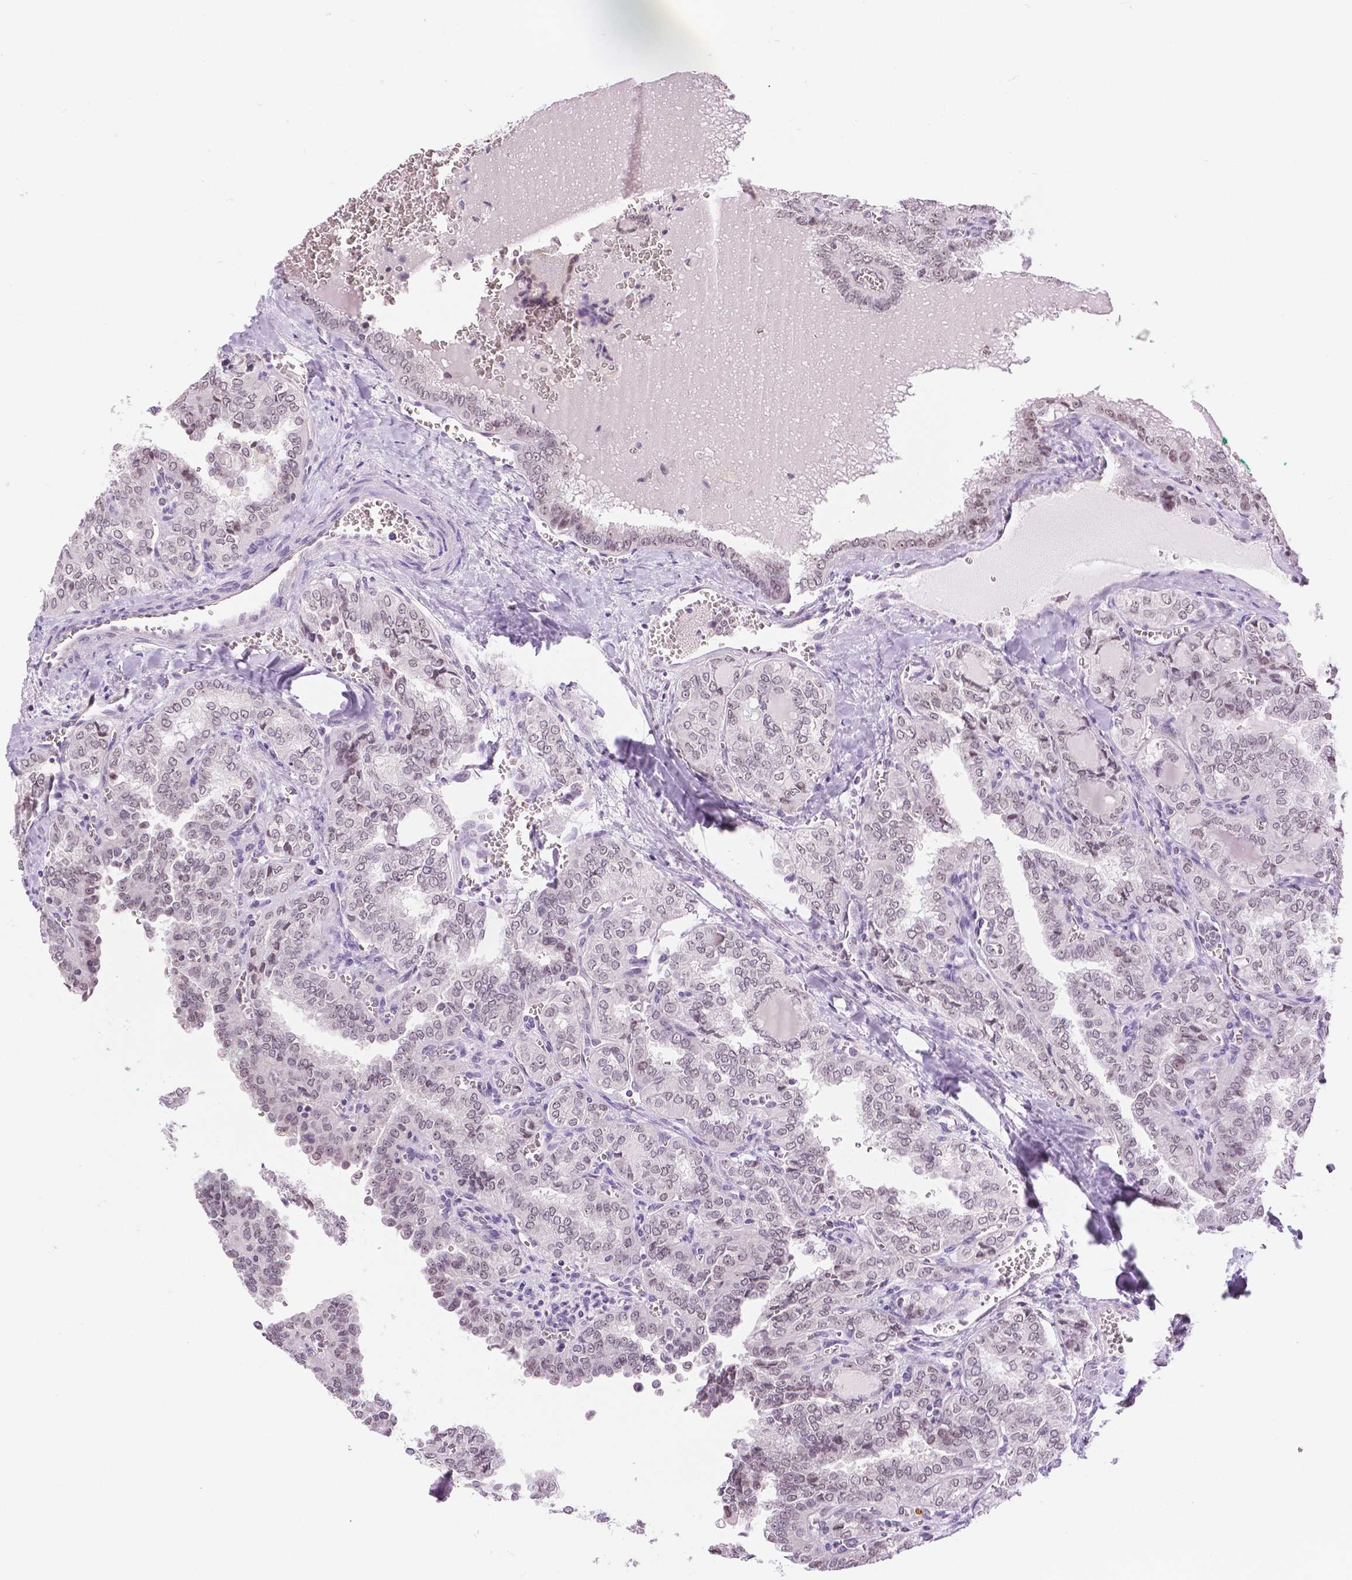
{"staining": {"intensity": "weak", "quantity": ">75%", "location": "nuclear"}, "tissue": "thyroid cancer", "cell_type": "Tumor cells", "image_type": "cancer", "snomed": [{"axis": "morphology", "description": "Papillary adenocarcinoma, NOS"}, {"axis": "topography", "description": "Thyroid gland"}], "caption": "High-power microscopy captured an IHC photomicrograph of thyroid cancer (papillary adenocarcinoma), revealing weak nuclear positivity in approximately >75% of tumor cells. (IHC, brightfield microscopy, high magnification).", "gene": "NHP2", "patient": {"sex": "female", "age": 41}}